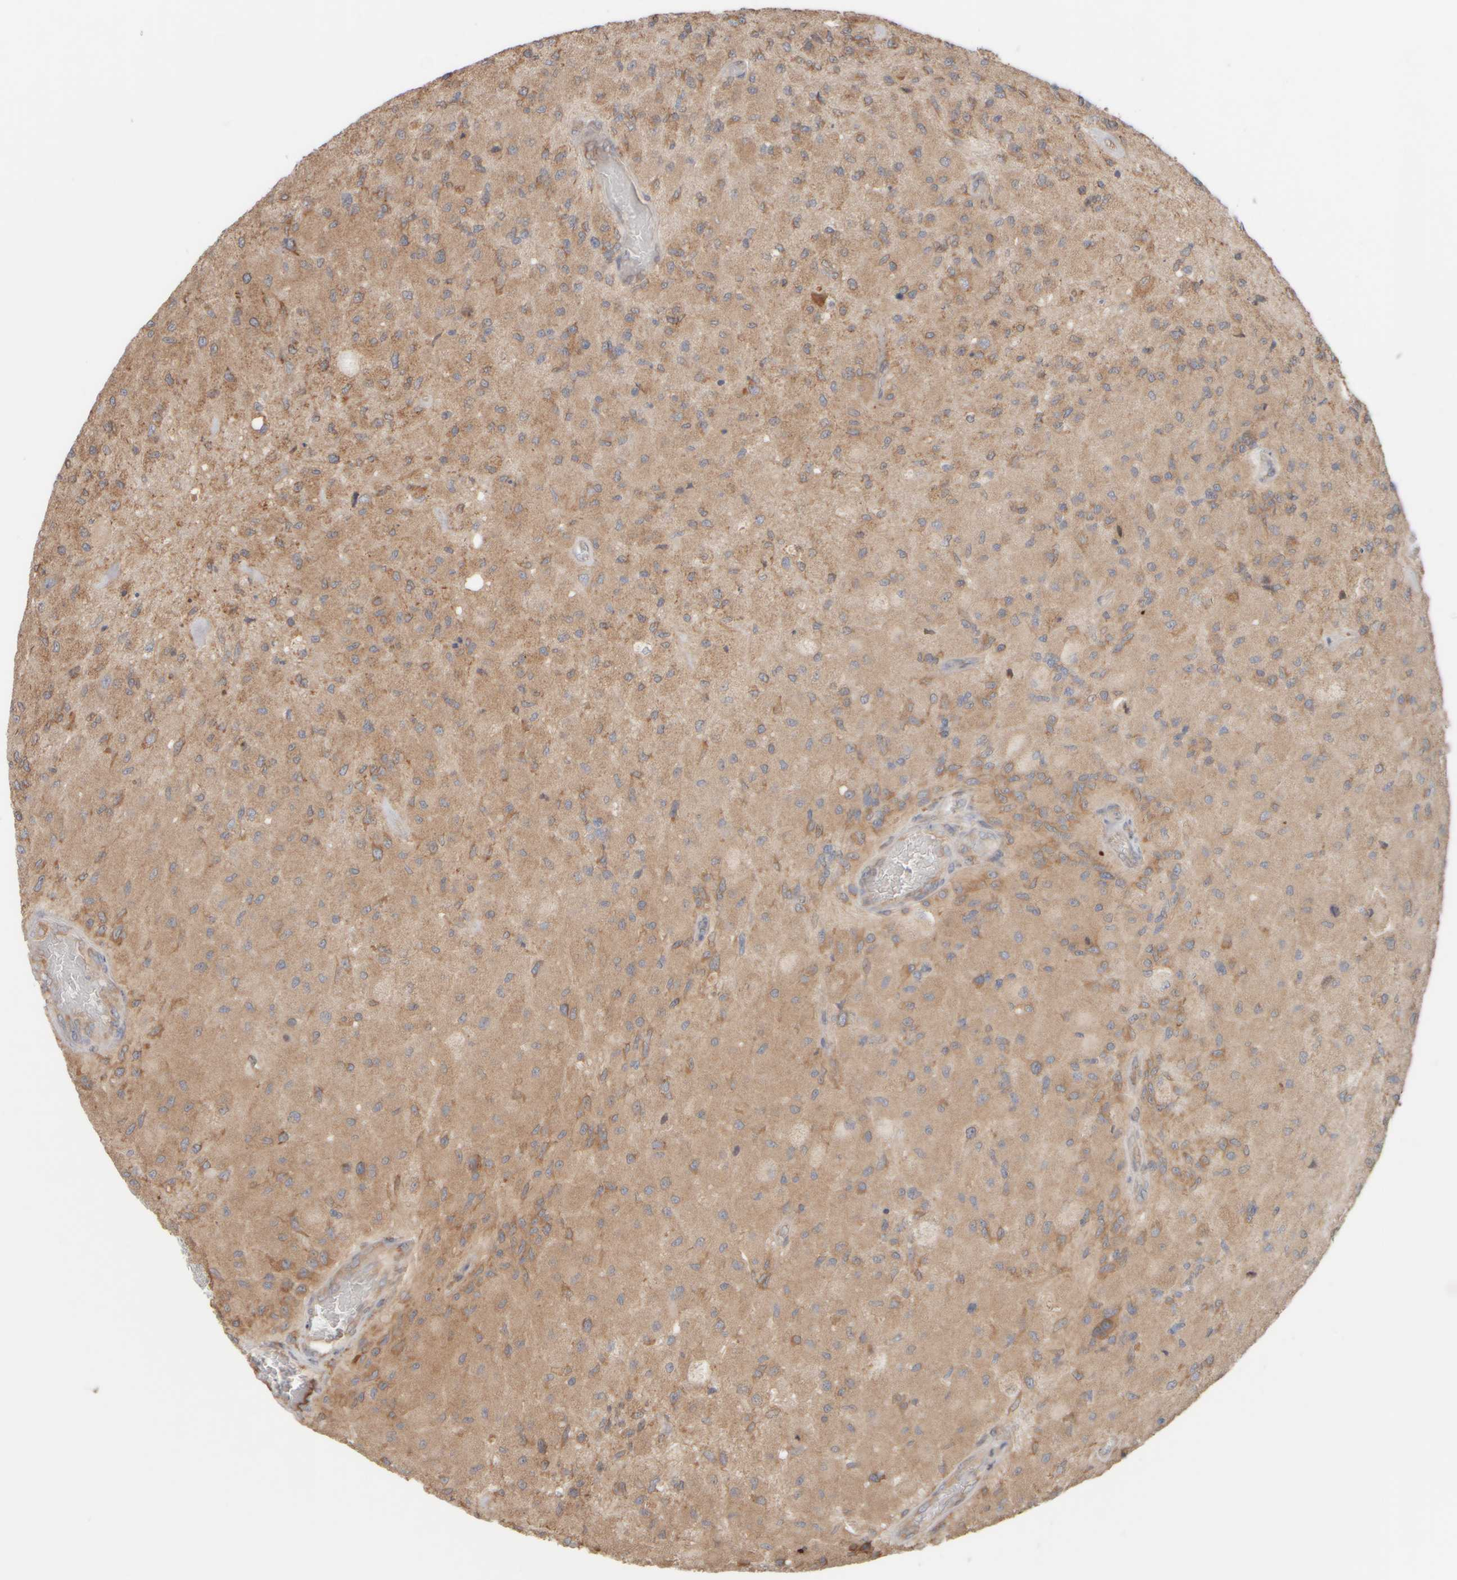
{"staining": {"intensity": "moderate", "quantity": "25%-75%", "location": "cytoplasmic/membranous"}, "tissue": "glioma", "cell_type": "Tumor cells", "image_type": "cancer", "snomed": [{"axis": "morphology", "description": "Normal tissue, NOS"}, {"axis": "morphology", "description": "Glioma, malignant, High grade"}, {"axis": "topography", "description": "Cerebral cortex"}], "caption": "Glioma was stained to show a protein in brown. There is medium levels of moderate cytoplasmic/membranous staining in approximately 25%-75% of tumor cells. The staining was performed using DAB, with brown indicating positive protein expression. Nuclei are stained blue with hematoxylin.", "gene": "EIF2B3", "patient": {"sex": "male", "age": 77}}